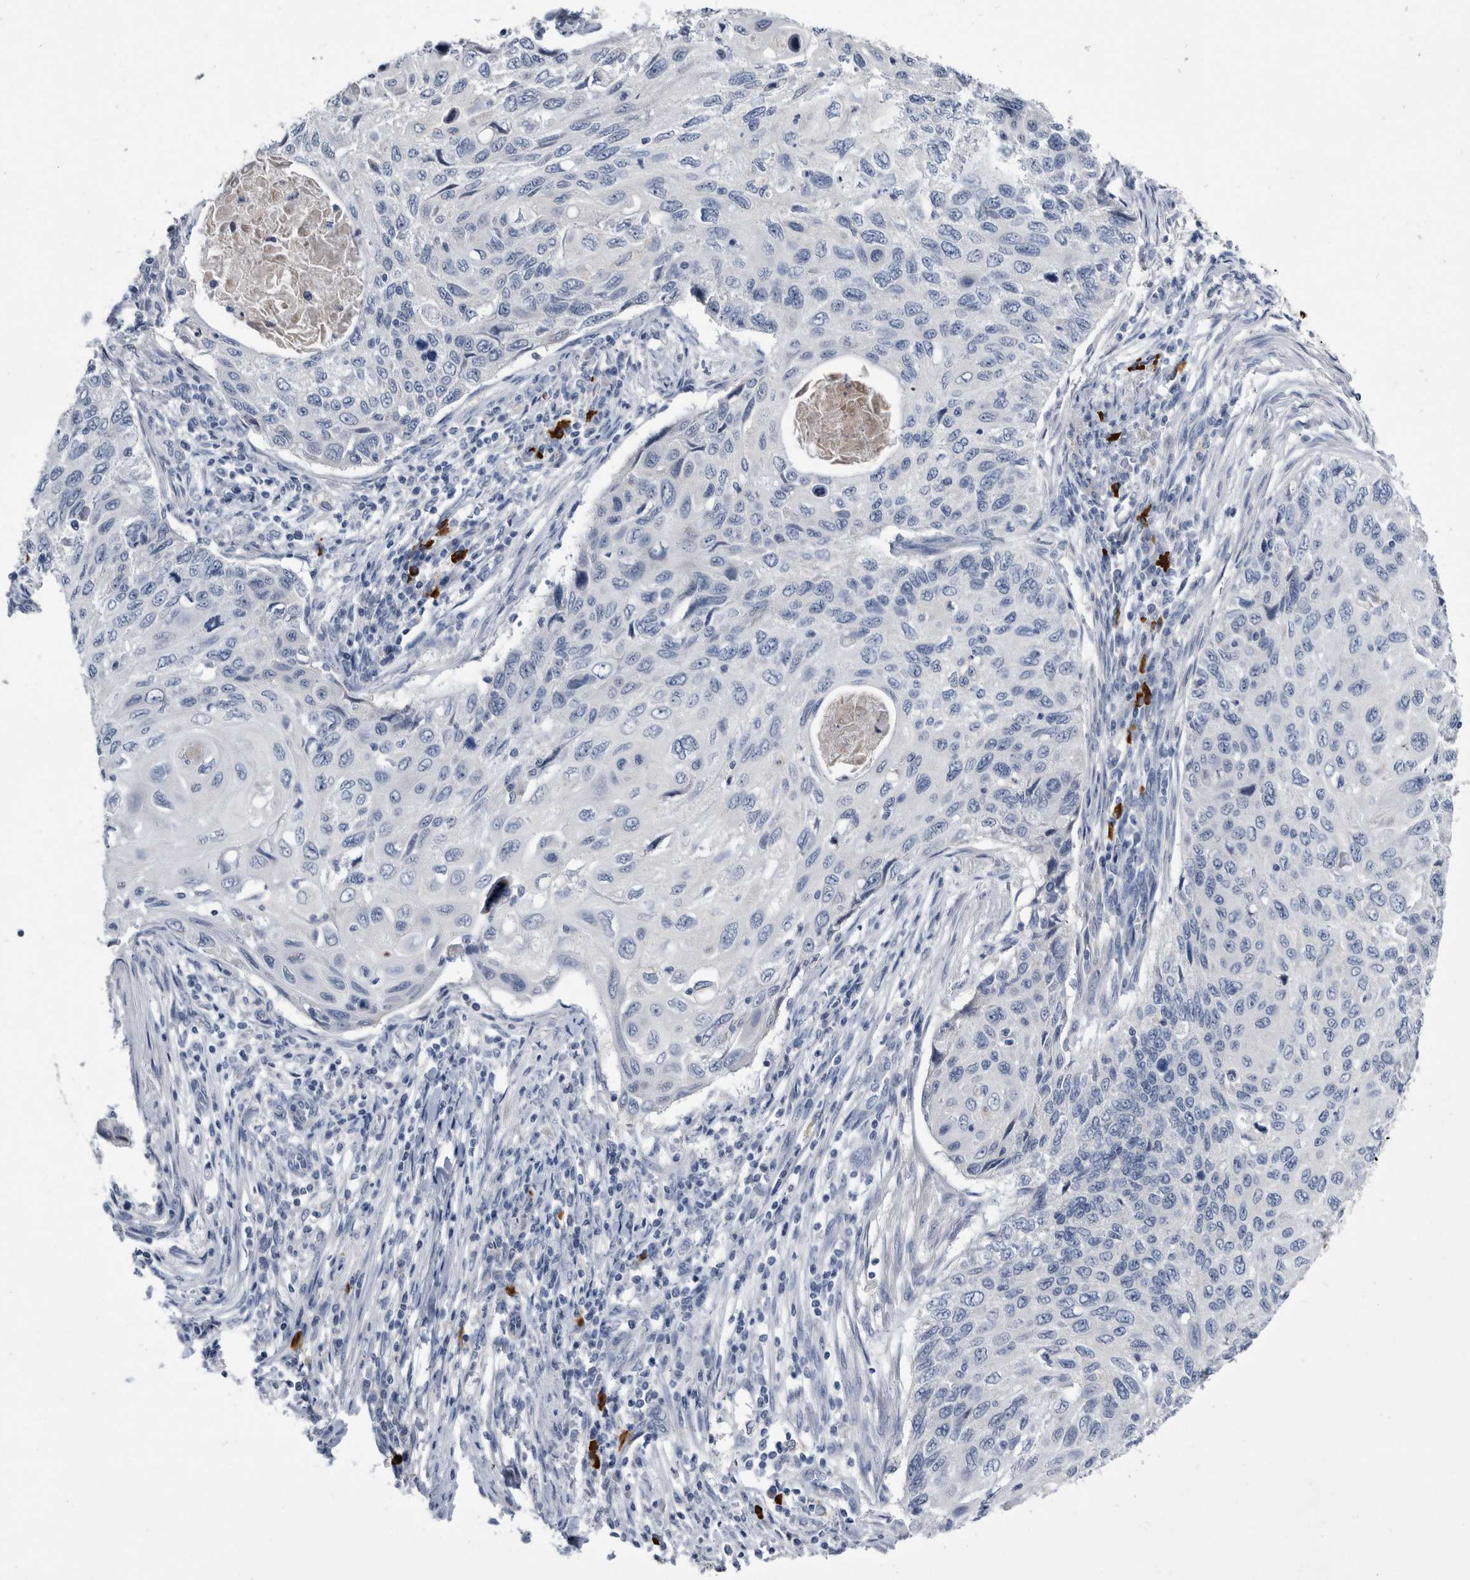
{"staining": {"intensity": "negative", "quantity": "none", "location": "none"}, "tissue": "cervical cancer", "cell_type": "Tumor cells", "image_type": "cancer", "snomed": [{"axis": "morphology", "description": "Squamous cell carcinoma, NOS"}, {"axis": "topography", "description": "Cervix"}], "caption": "Human cervical squamous cell carcinoma stained for a protein using immunohistochemistry (IHC) shows no expression in tumor cells.", "gene": "BTBD6", "patient": {"sex": "female", "age": 70}}